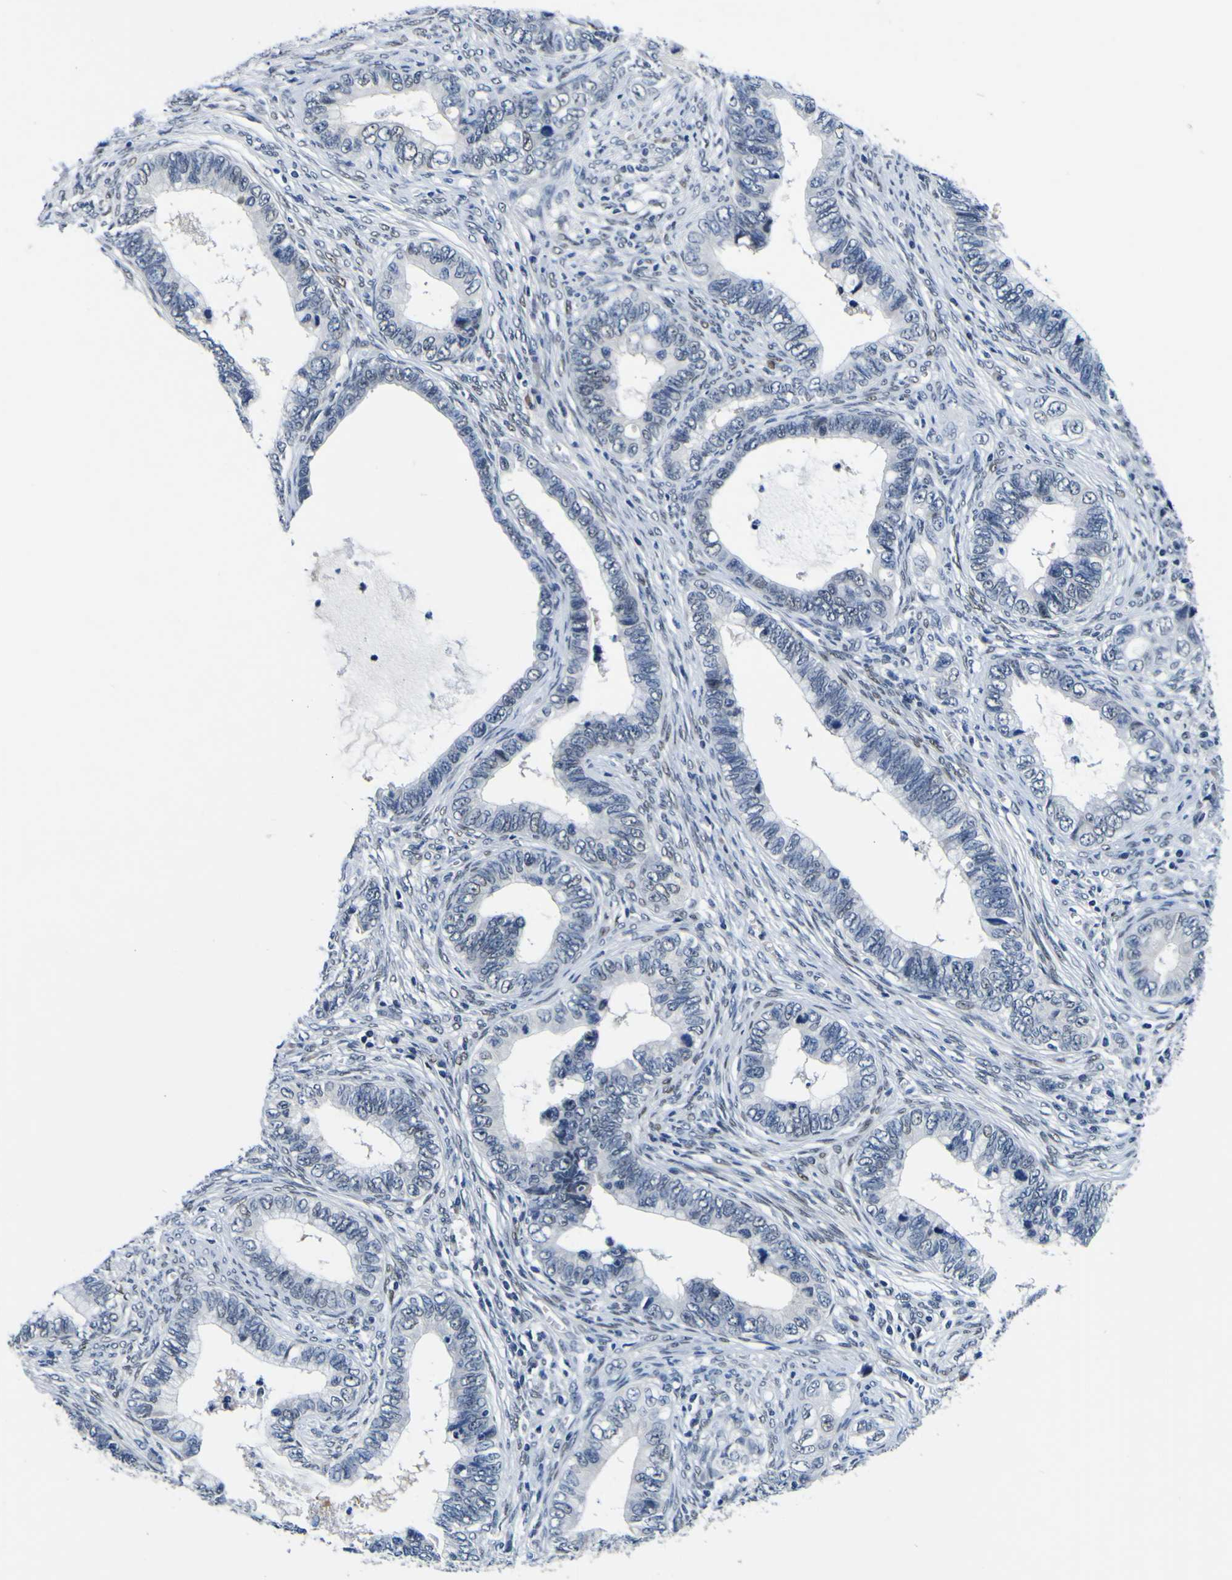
{"staining": {"intensity": "negative", "quantity": "none", "location": "none"}, "tissue": "cervical cancer", "cell_type": "Tumor cells", "image_type": "cancer", "snomed": [{"axis": "morphology", "description": "Adenocarcinoma, NOS"}, {"axis": "topography", "description": "Cervix"}], "caption": "Tumor cells are negative for brown protein staining in cervical cancer.", "gene": "CUL4B", "patient": {"sex": "female", "age": 44}}